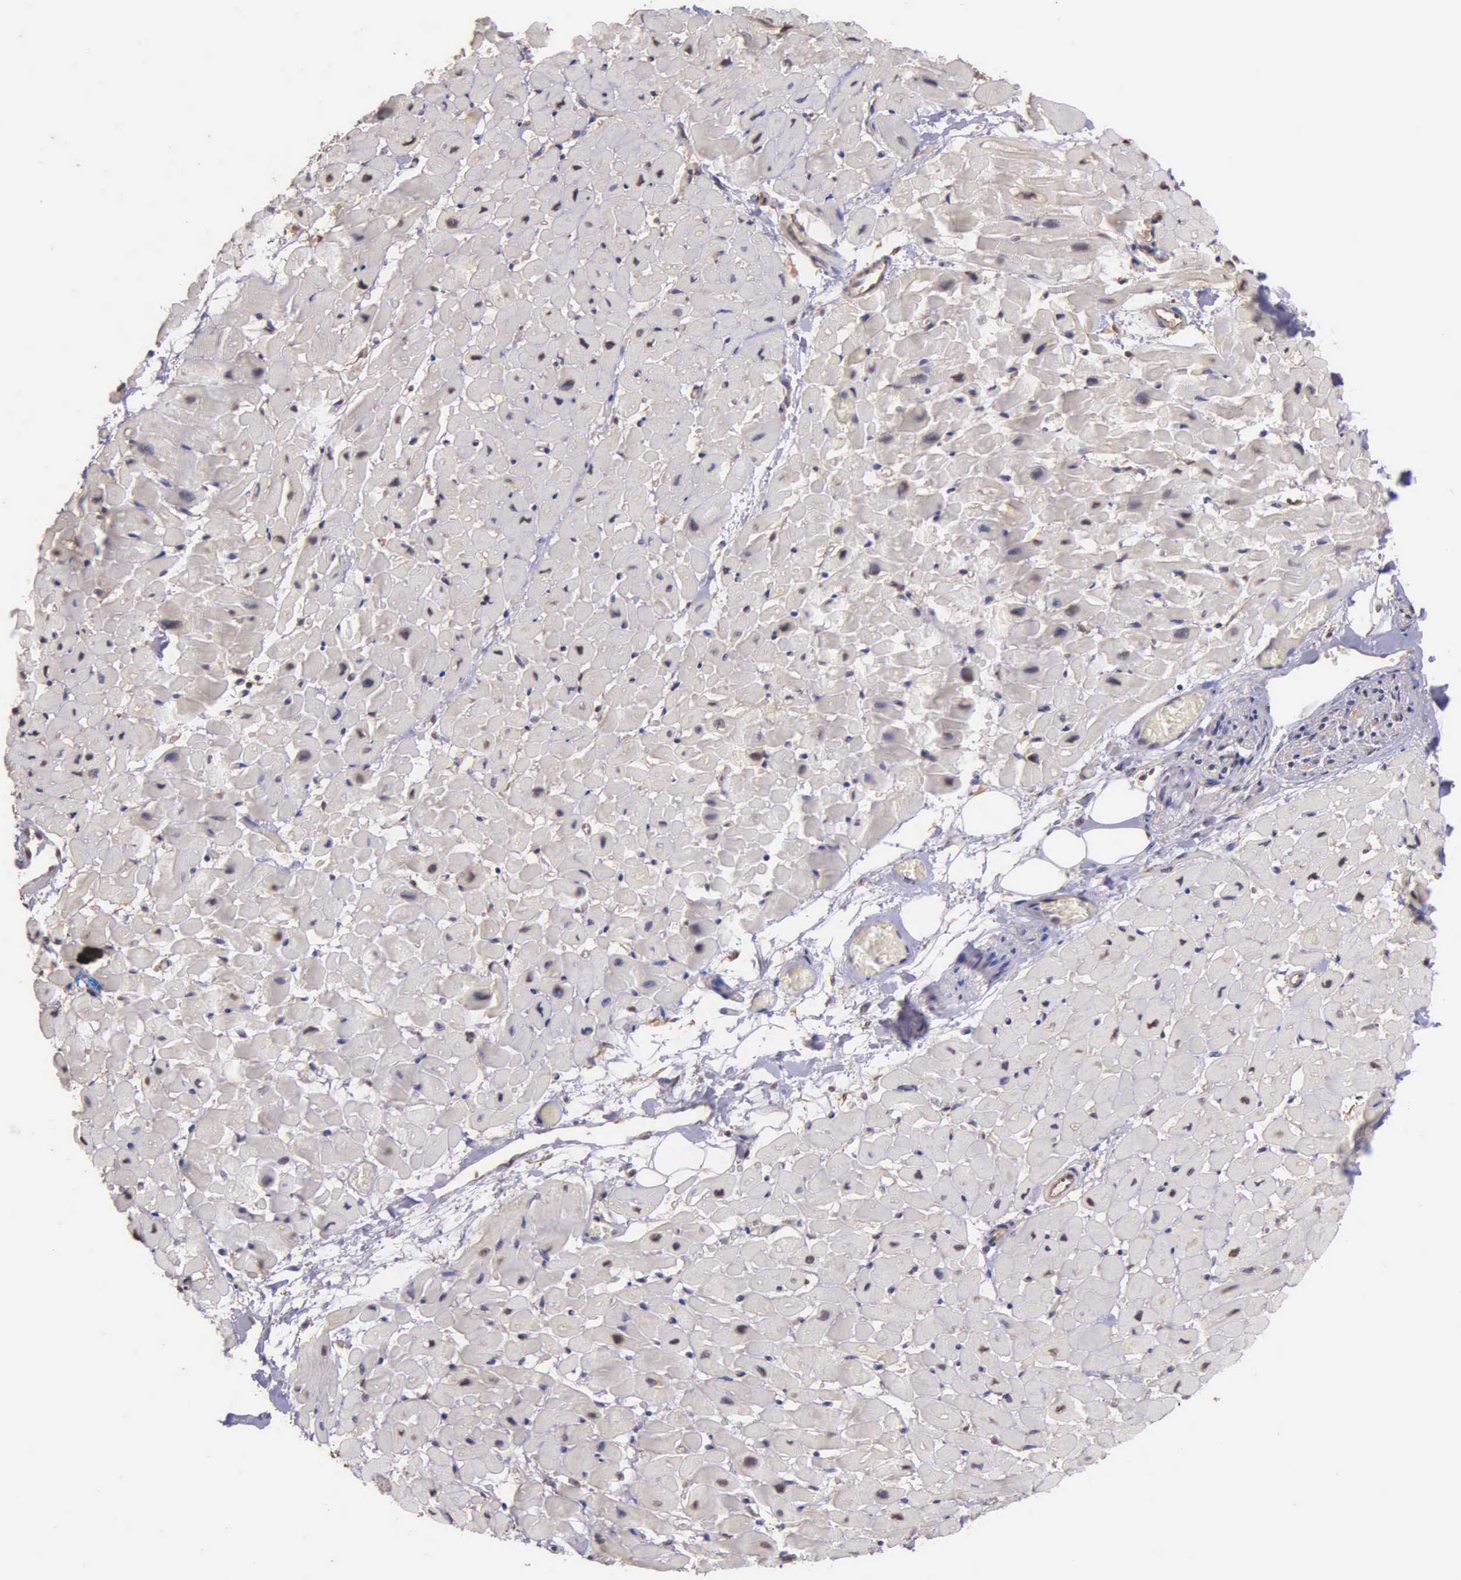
{"staining": {"intensity": "negative", "quantity": "none", "location": "none"}, "tissue": "heart muscle", "cell_type": "Cardiomyocytes", "image_type": "normal", "snomed": [{"axis": "morphology", "description": "Normal tissue, NOS"}, {"axis": "topography", "description": "Heart"}], "caption": "Heart muscle stained for a protein using immunohistochemistry reveals no staining cardiomyocytes.", "gene": "PSMC1", "patient": {"sex": "male", "age": 45}}